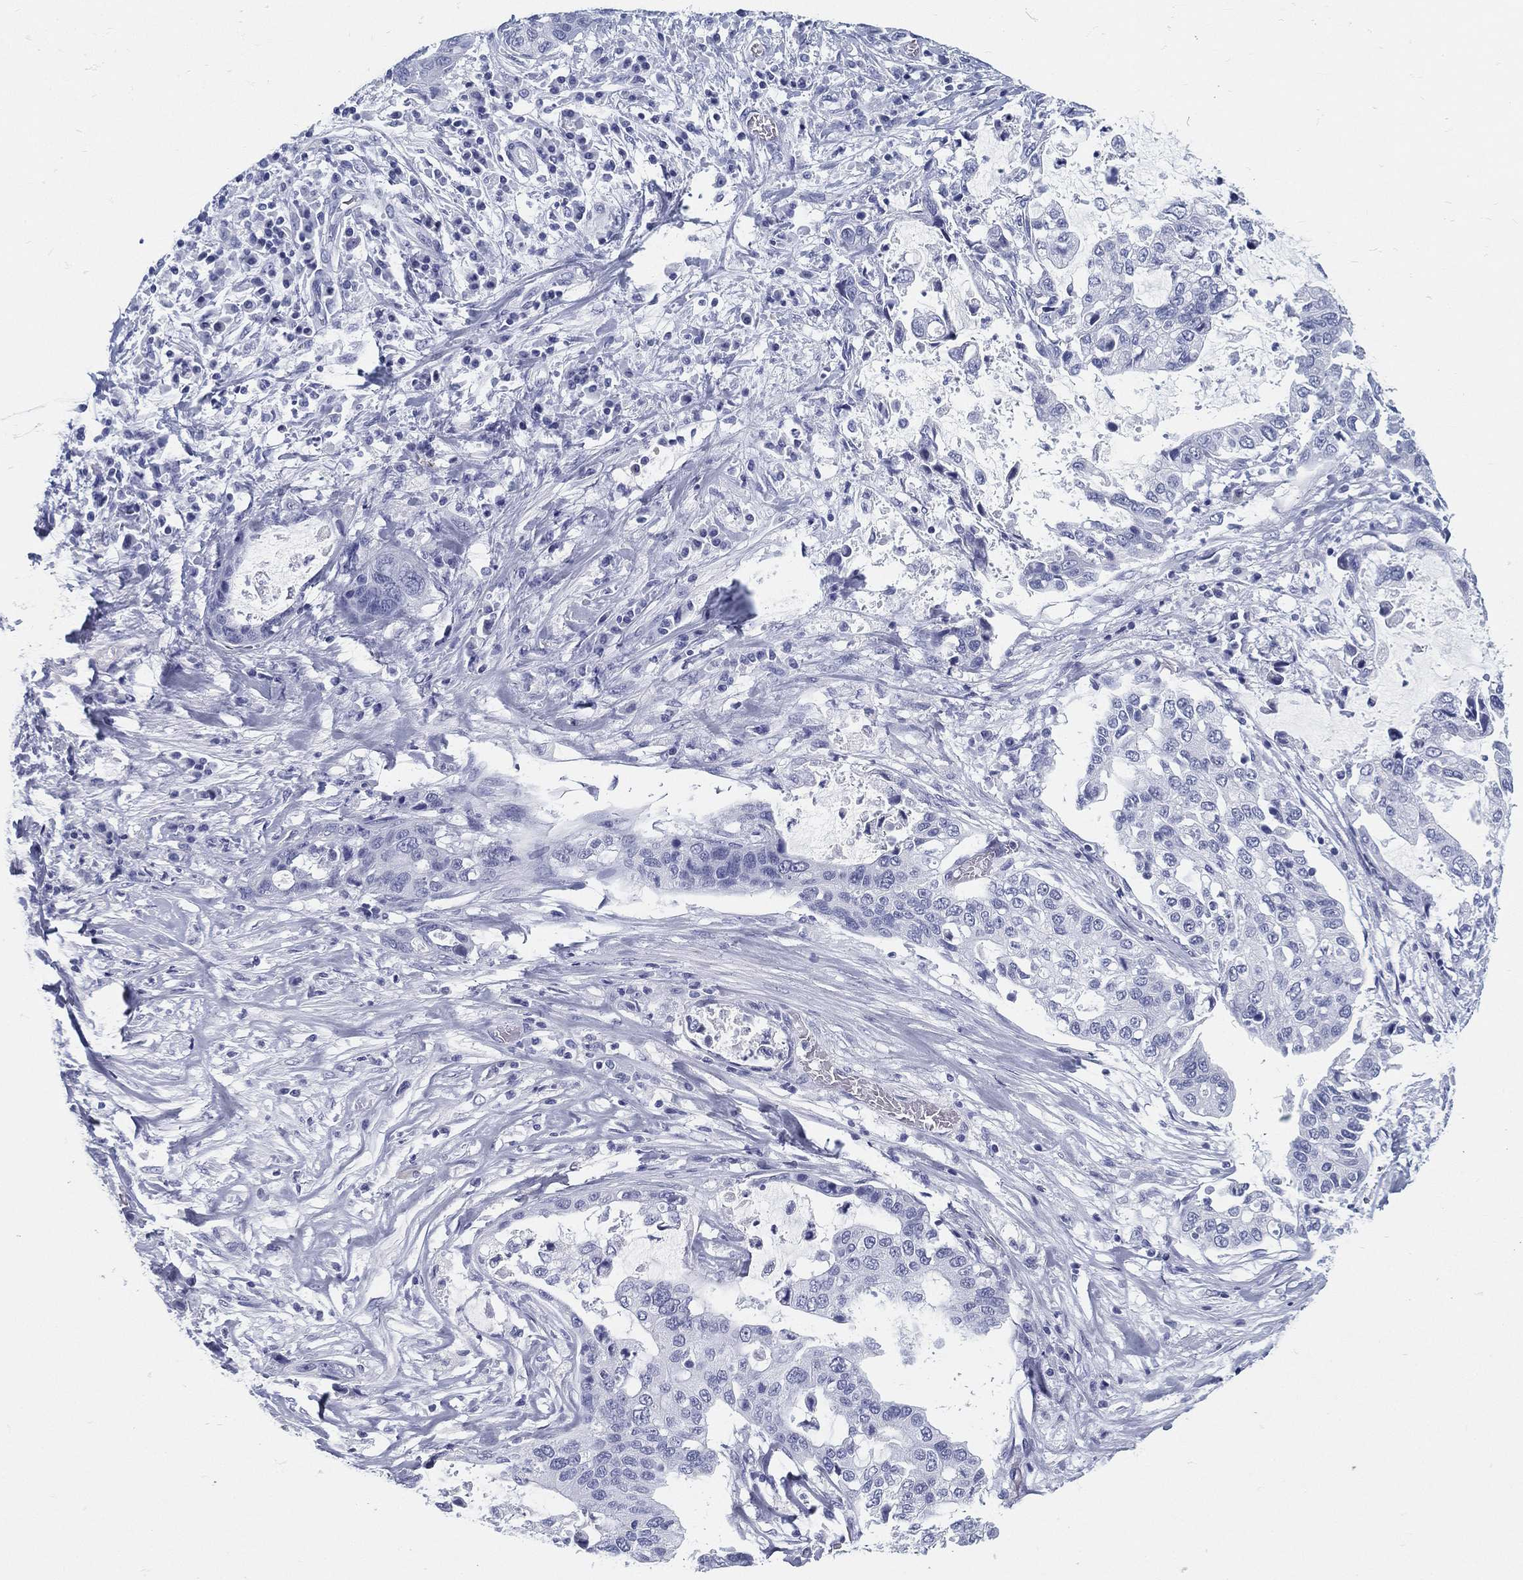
{"staining": {"intensity": "negative", "quantity": "none", "location": "none"}, "tissue": "stomach cancer", "cell_type": "Tumor cells", "image_type": "cancer", "snomed": [{"axis": "morphology", "description": "Adenocarcinoma, NOS"}, {"axis": "topography", "description": "Stomach"}], "caption": "Stomach cancer was stained to show a protein in brown. There is no significant expression in tumor cells. (Stains: DAB (3,3'-diaminobenzidine) immunohistochemistry (IHC) with hematoxylin counter stain, Microscopy: brightfield microscopy at high magnification).", "gene": "ATP1B2", "patient": {"sex": "male", "age": 54}}